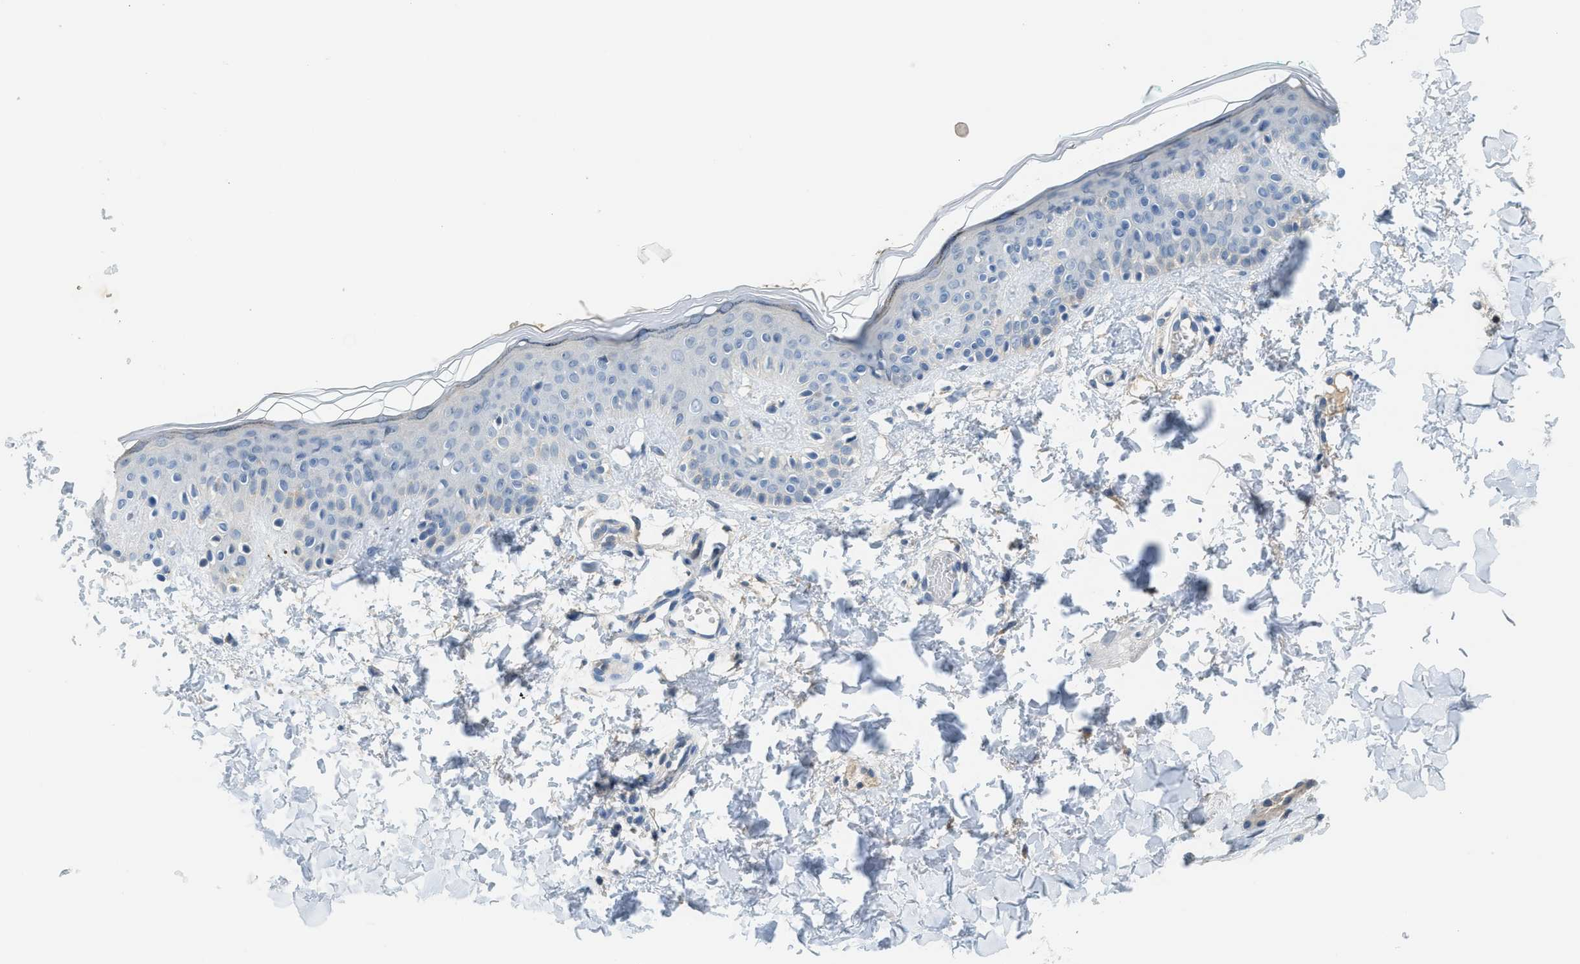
{"staining": {"intensity": "weak", "quantity": "<25%", "location": "cytoplasmic/membranous"}, "tissue": "skin", "cell_type": "Fibroblasts", "image_type": "normal", "snomed": [{"axis": "morphology", "description": "Normal tissue, NOS"}, {"axis": "topography", "description": "Skin"}], "caption": "IHC photomicrograph of unremarkable skin stained for a protein (brown), which demonstrates no positivity in fibroblasts. The staining was performed using DAB (3,3'-diaminobenzidine) to visualize the protein expression in brown, while the nuclei were stained in blue with hematoxylin (Magnification: 20x).", "gene": "TMEM154", "patient": {"sex": "male", "age": 30}}